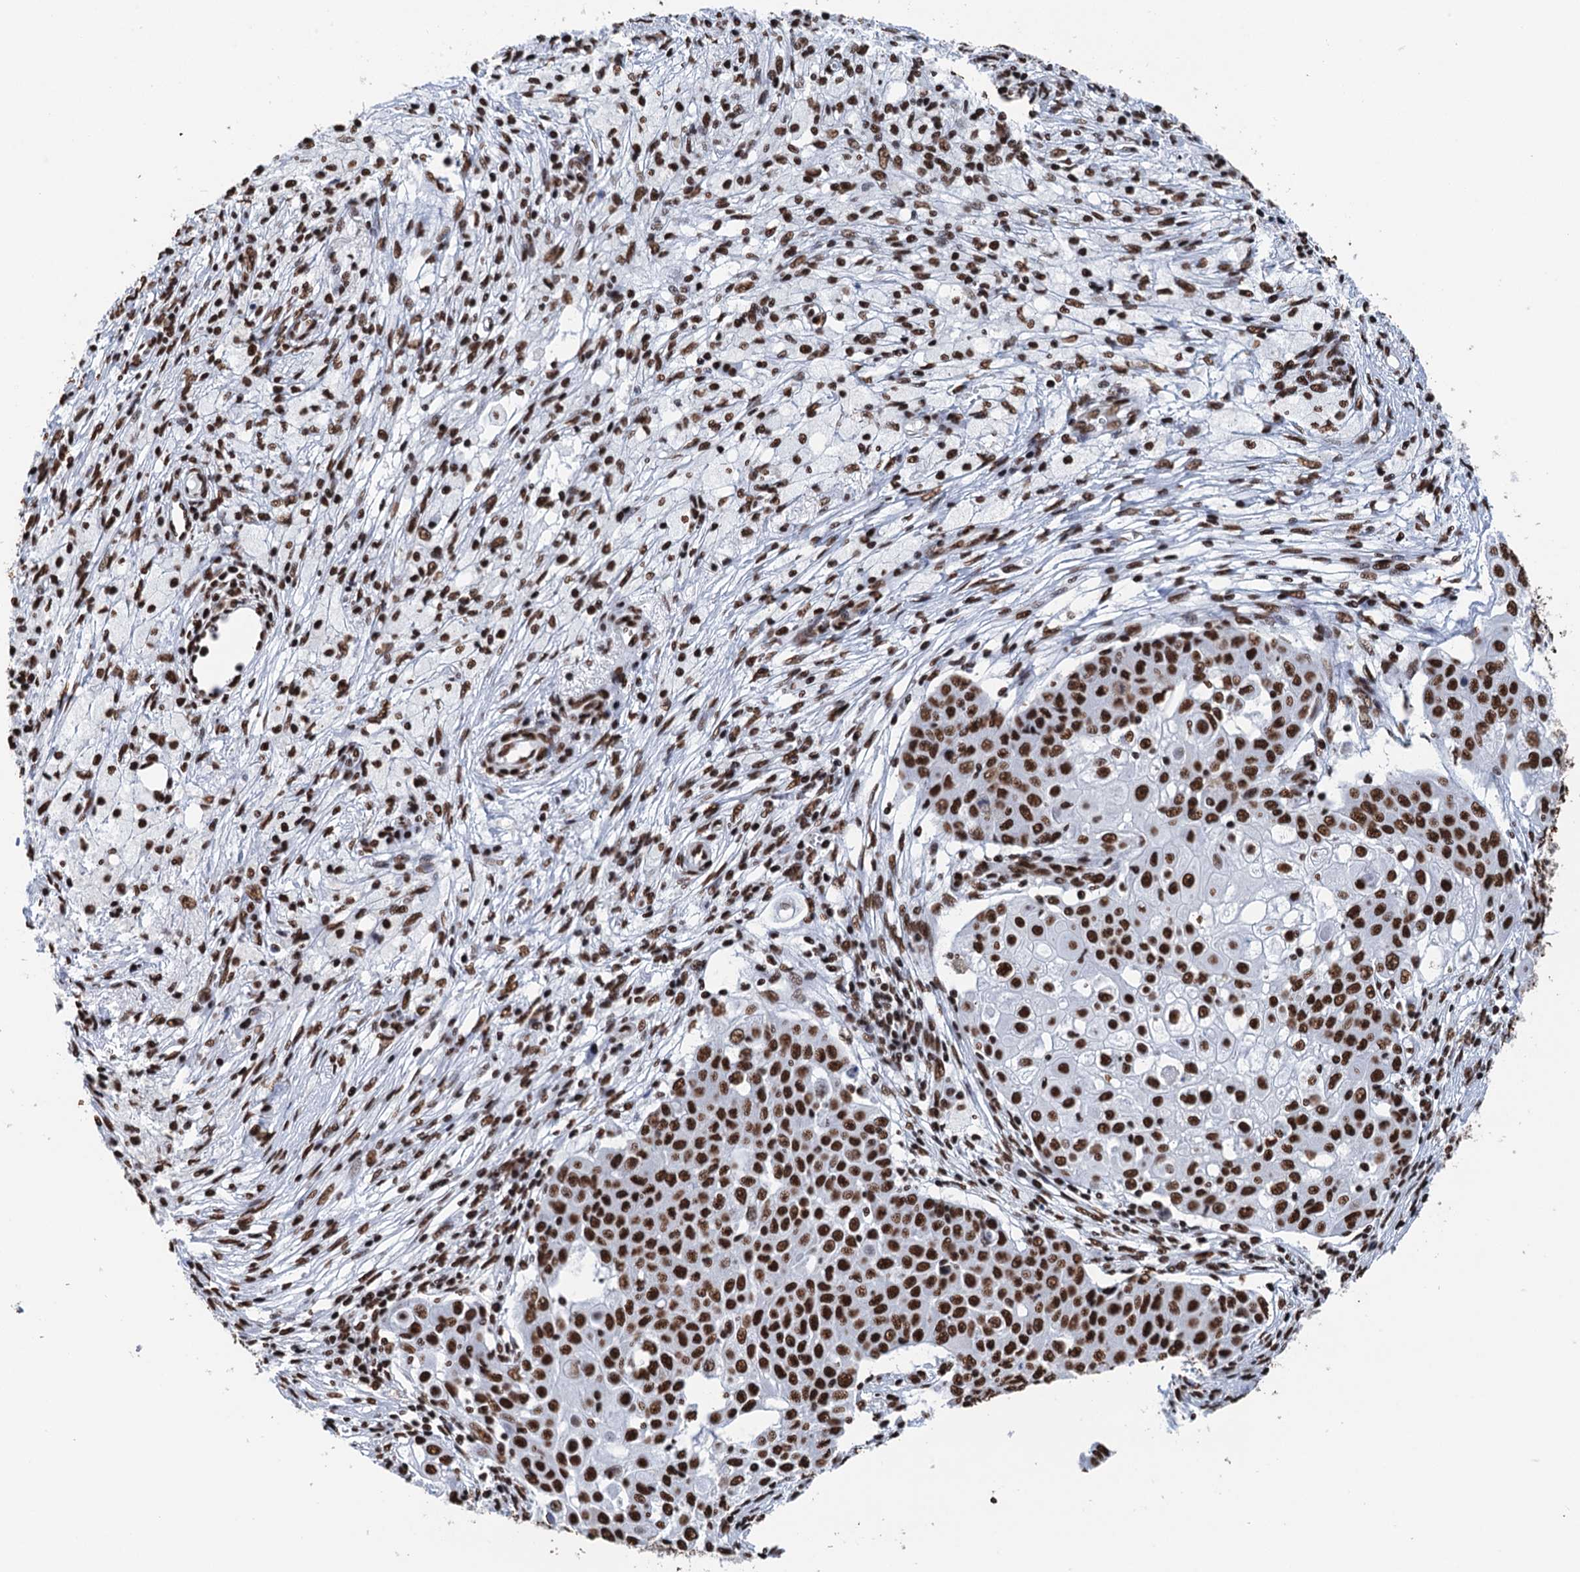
{"staining": {"intensity": "strong", "quantity": ">75%", "location": "nuclear"}, "tissue": "ovarian cancer", "cell_type": "Tumor cells", "image_type": "cancer", "snomed": [{"axis": "morphology", "description": "Carcinoma, endometroid"}, {"axis": "topography", "description": "Ovary"}], "caption": "Protein expression analysis of human endometroid carcinoma (ovarian) reveals strong nuclear expression in approximately >75% of tumor cells.", "gene": "UBA2", "patient": {"sex": "female", "age": 42}}